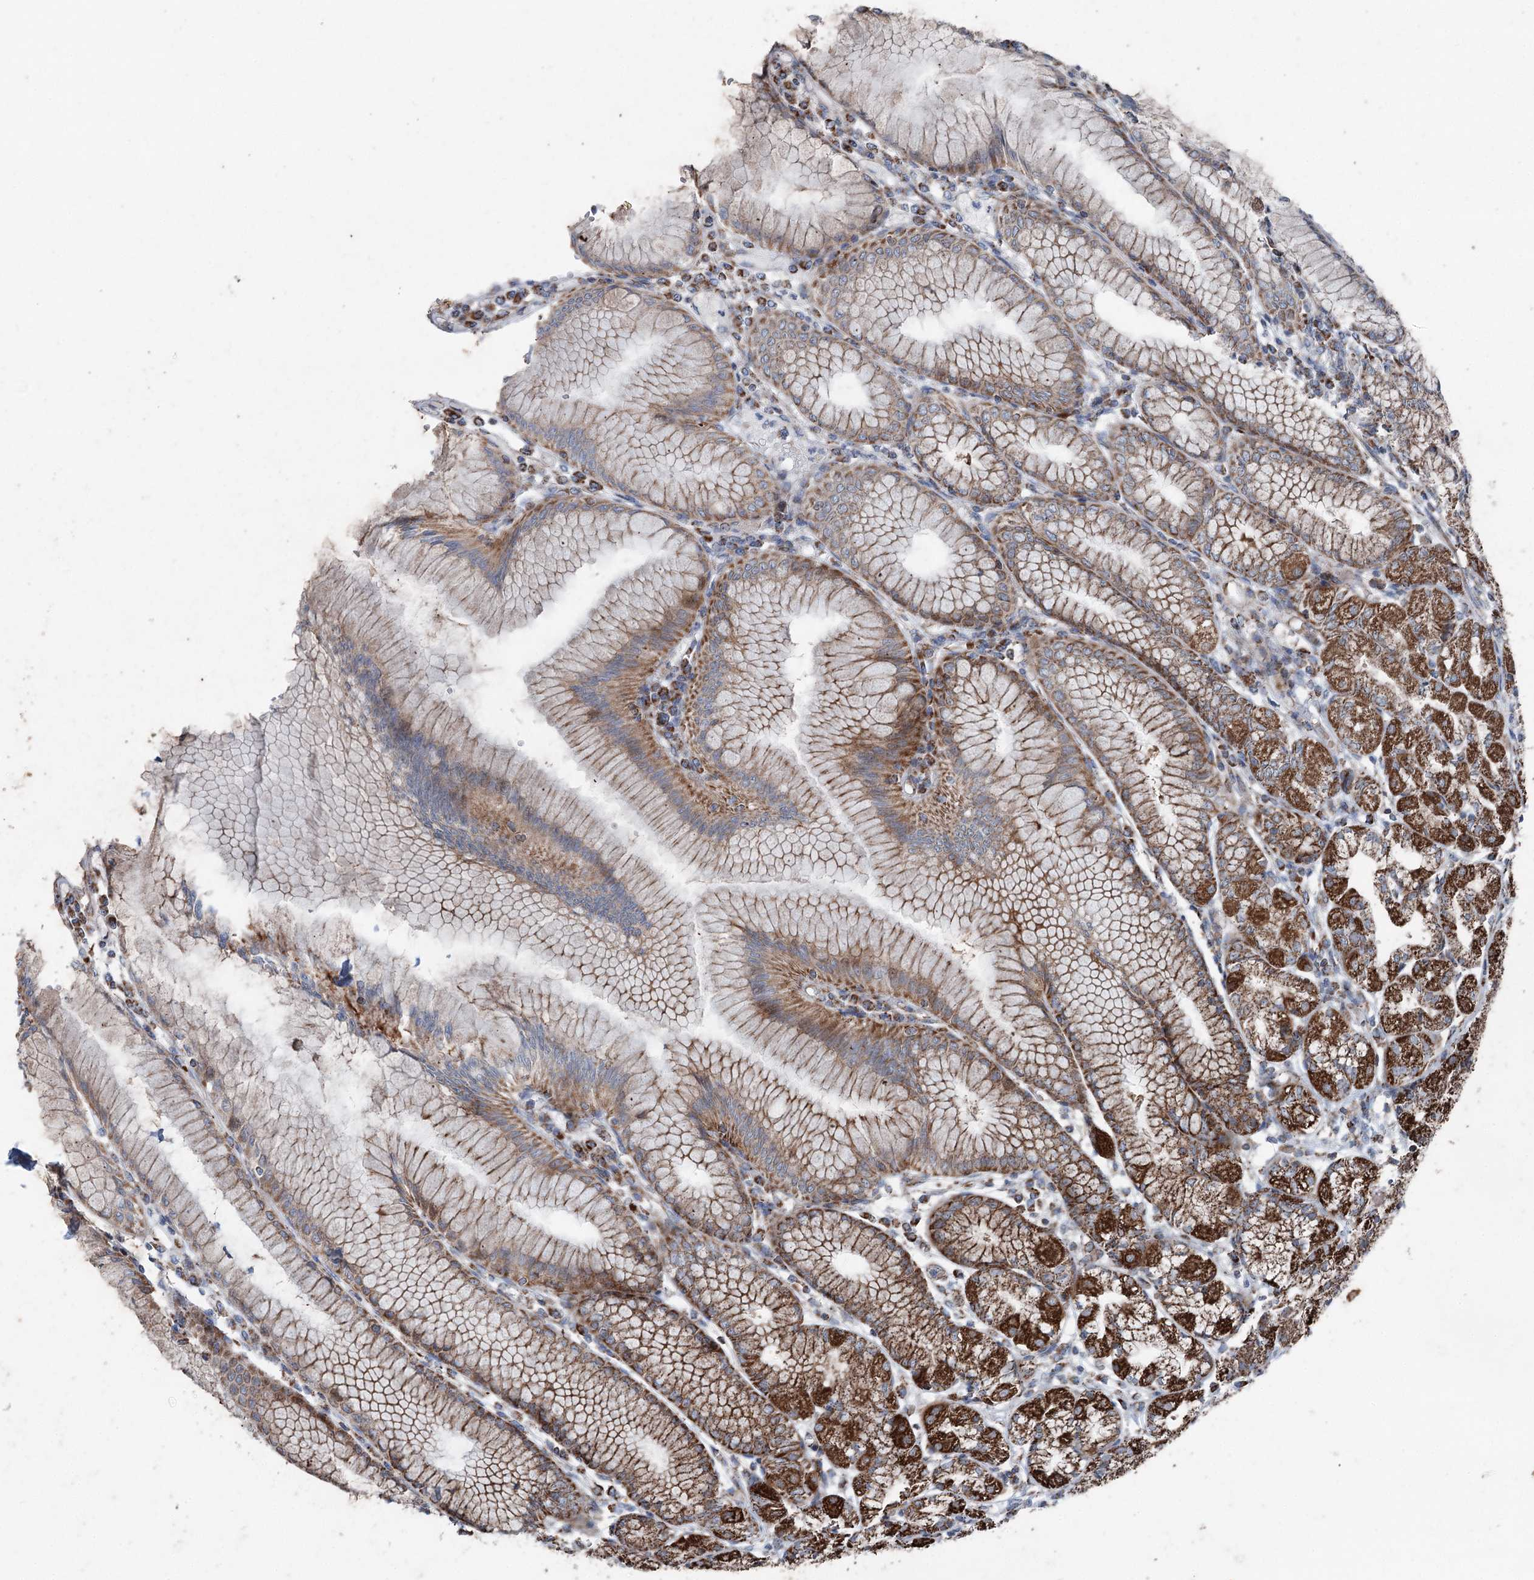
{"staining": {"intensity": "strong", "quantity": ">75%", "location": "cytoplasmic/membranous"}, "tissue": "stomach", "cell_type": "Glandular cells", "image_type": "normal", "snomed": [{"axis": "morphology", "description": "Normal tissue, NOS"}, {"axis": "topography", "description": "Stomach"}], "caption": "Protein analysis of unremarkable stomach exhibits strong cytoplasmic/membranous expression in about >75% of glandular cells. (Brightfield microscopy of DAB IHC at high magnification).", "gene": "UCN3", "patient": {"sex": "female", "age": 57}}